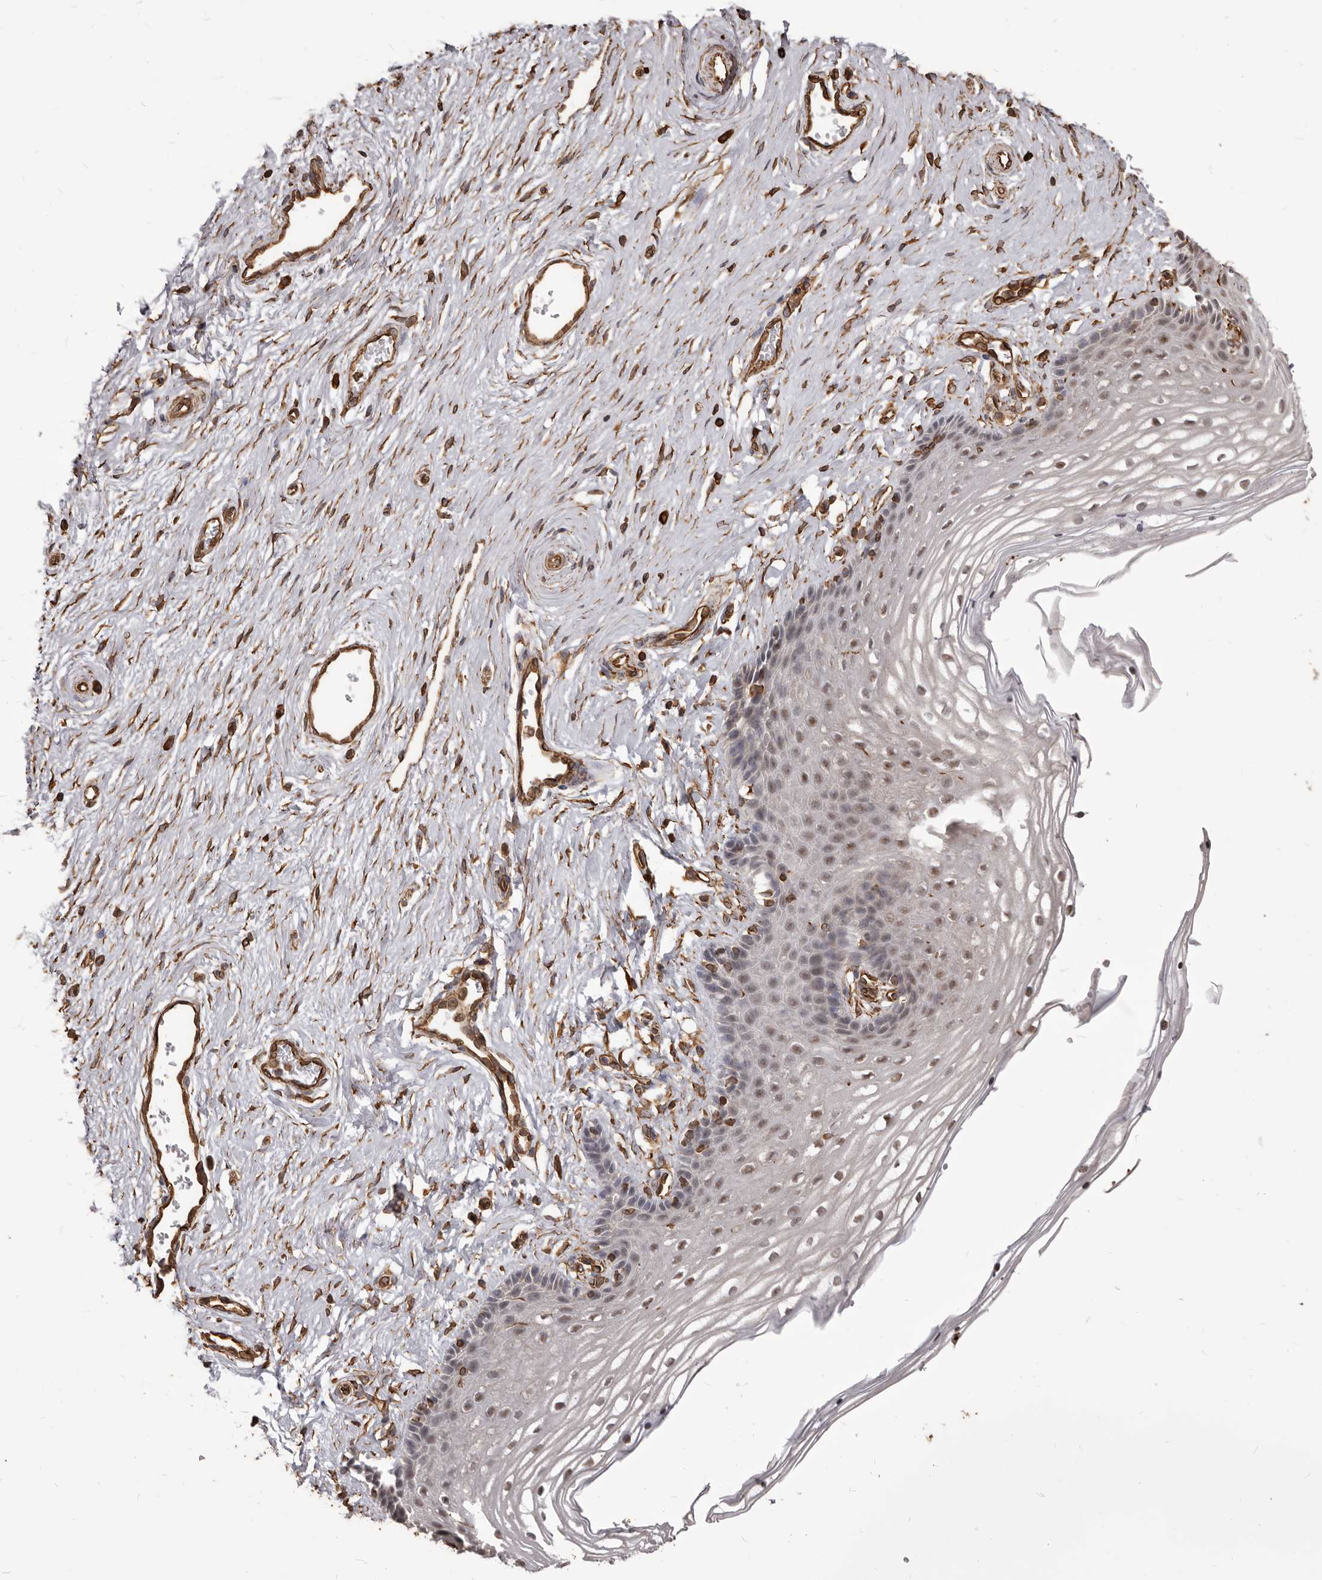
{"staining": {"intensity": "weak", "quantity": "<25%", "location": "nuclear"}, "tissue": "vagina", "cell_type": "Squamous epithelial cells", "image_type": "normal", "snomed": [{"axis": "morphology", "description": "Normal tissue, NOS"}, {"axis": "topography", "description": "Vagina"}], "caption": "IHC photomicrograph of benign vagina stained for a protein (brown), which displays no positivity in squamous epithelial cells.", "gene": "MTURN", "patient": {"sex": "female", "age": 46}}